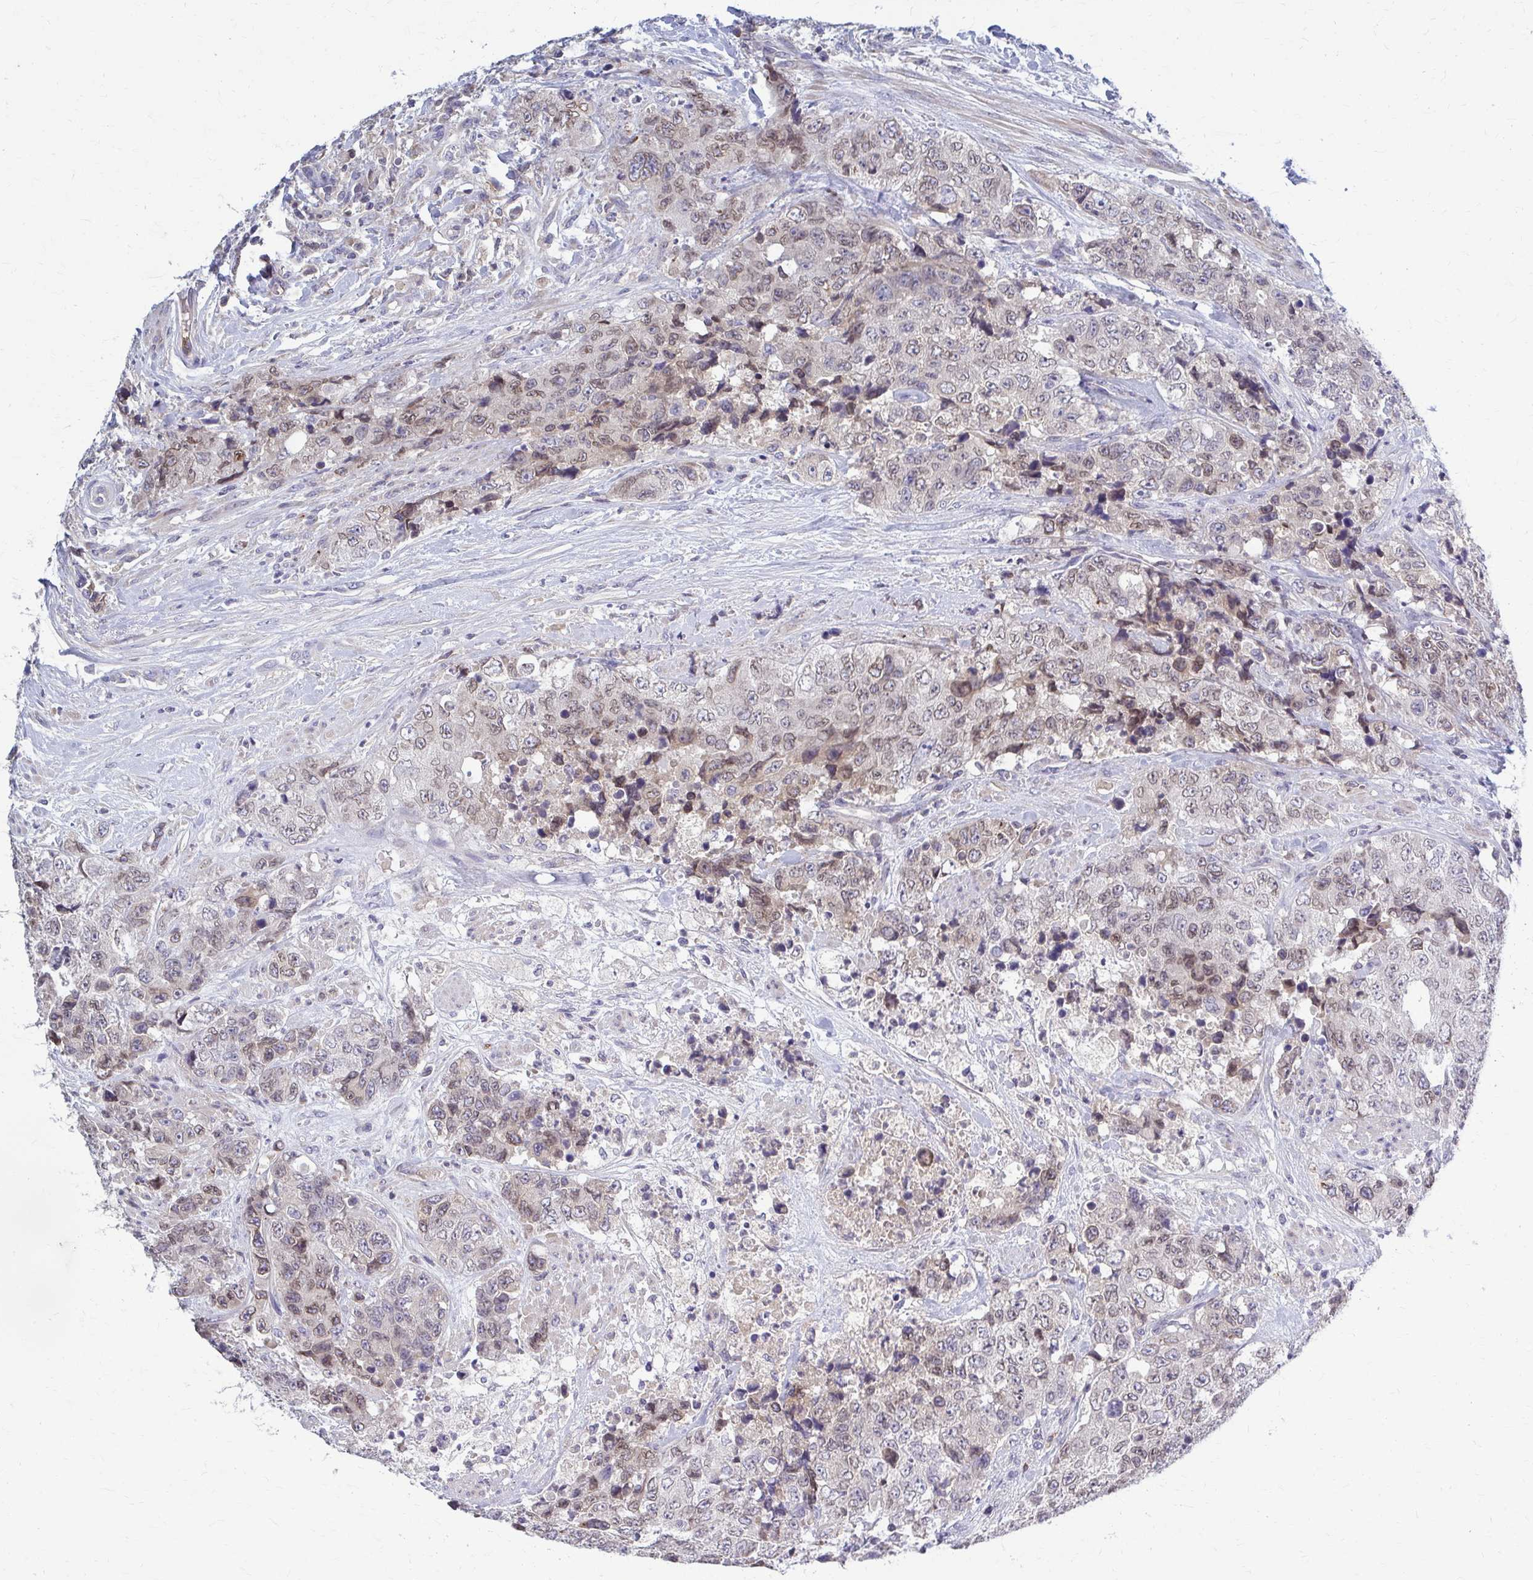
{"staining": {"intensity": "weak", "quantity": "<25%", "location": "cytoplasmic/membranous"}, "tissue": "urothelial cancer", "cell_type": "Tumor cells", "image_type": "cancer", "snomed": [{"axis": "morphology", "description": "Urothelial carcinoma, High grade"}, {"axis": "topography", "description": "Urinary bladder"}], "caption": "Immunohistochemistry photomicrograph of urothelial cancer stained for a protein (brown), which displays no staining in tumor cells.", "gene": "MCRIP2", "patient": {"sex": "female", "age": 78}}